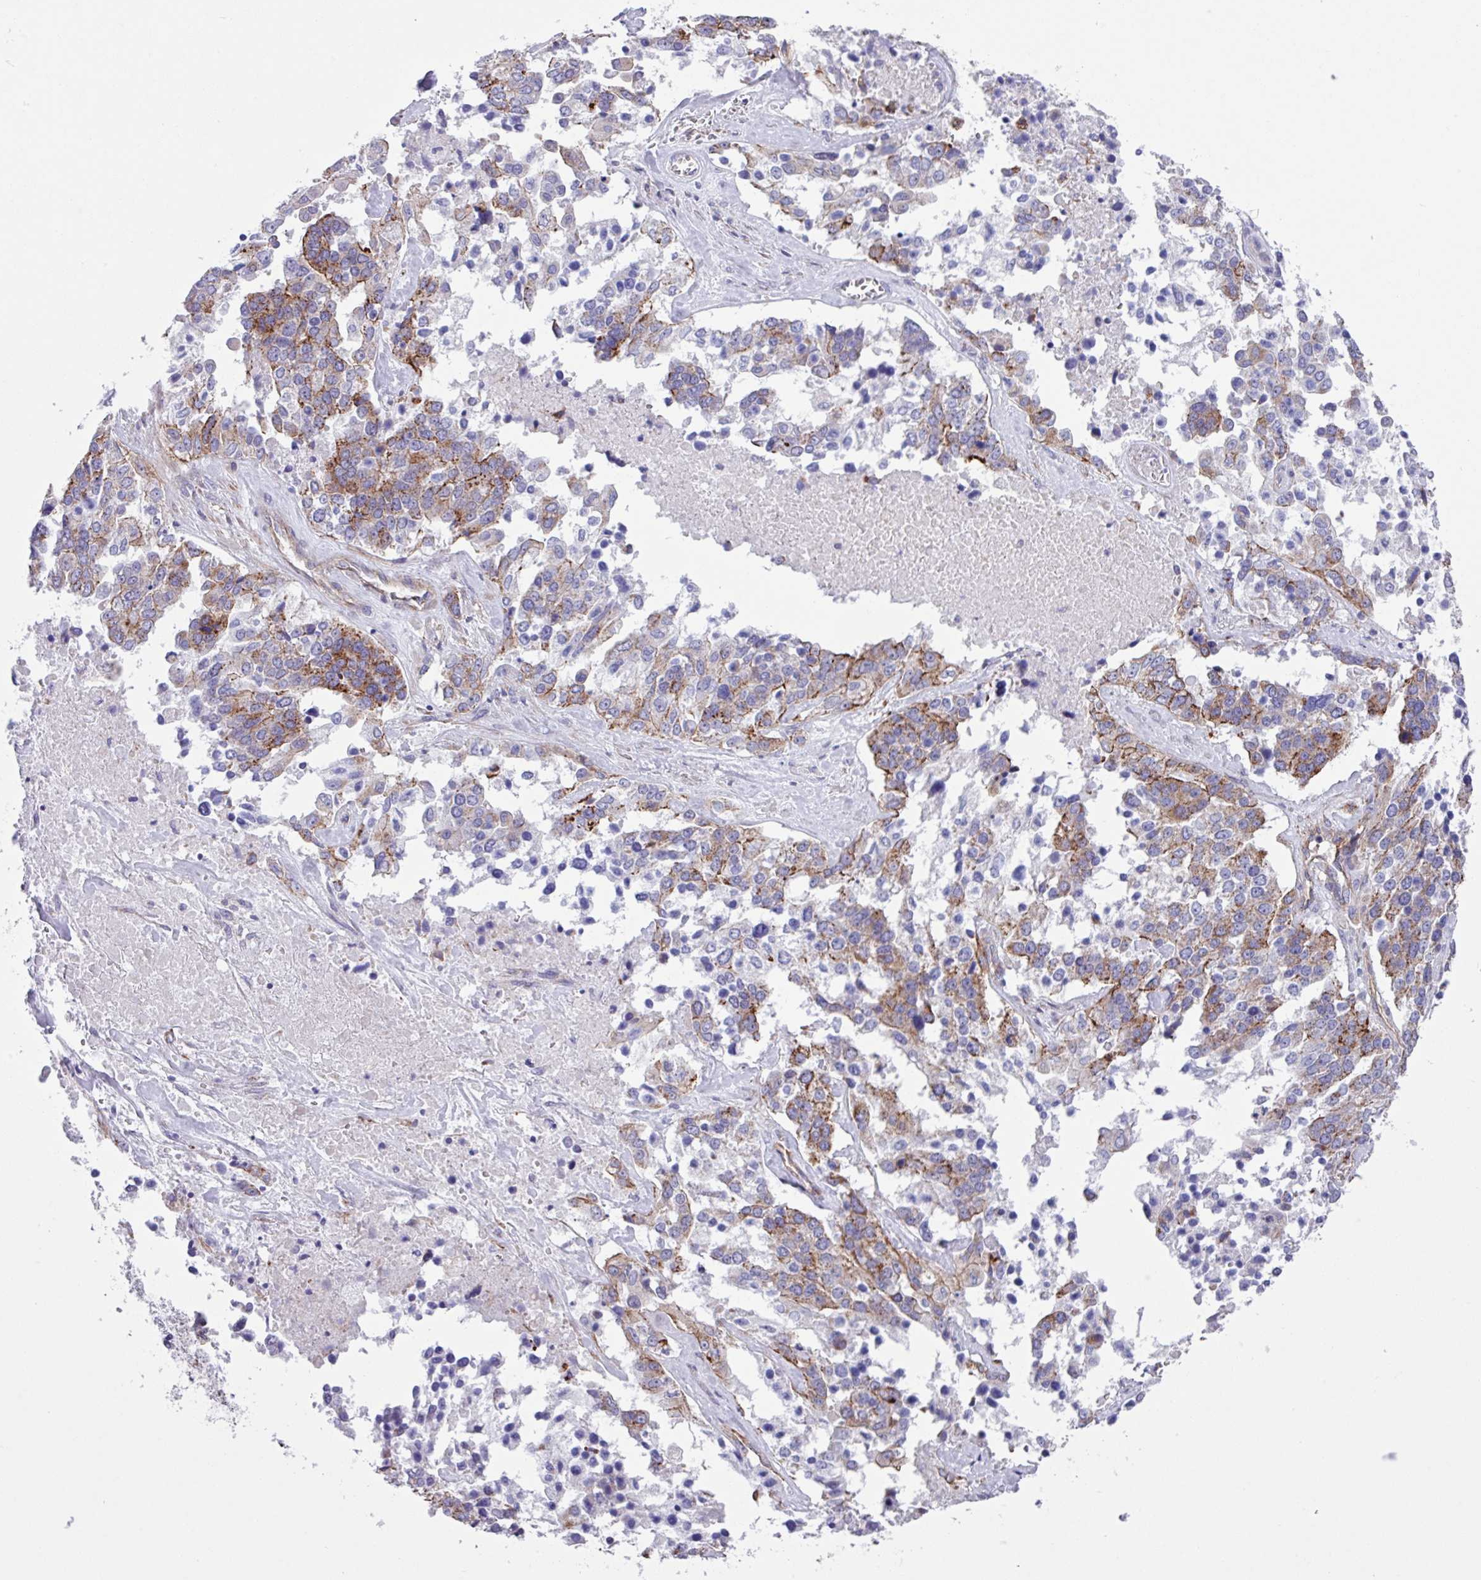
{"staining": {"intensity": "moderate", "quantity": "25%-75%", "location": "cytoplasmic/membranous"}, "tissue": "ovarian cancer", "cell_type": "Tumor cells", "image_type": "cancer", "snomed": [{"axis": "morphology", "description": "Cystadenocarcinoma, serous, NOS"}, {"axis": "topography", "description": "Ovary"}], "caption": "Ovarian cancer tissue exhibits moderate cytoplasmic/membranous expression in about 25%-75% of tumor cells", "gene": "OTULIN", "patient": {"sex": "female", "age": 44}}